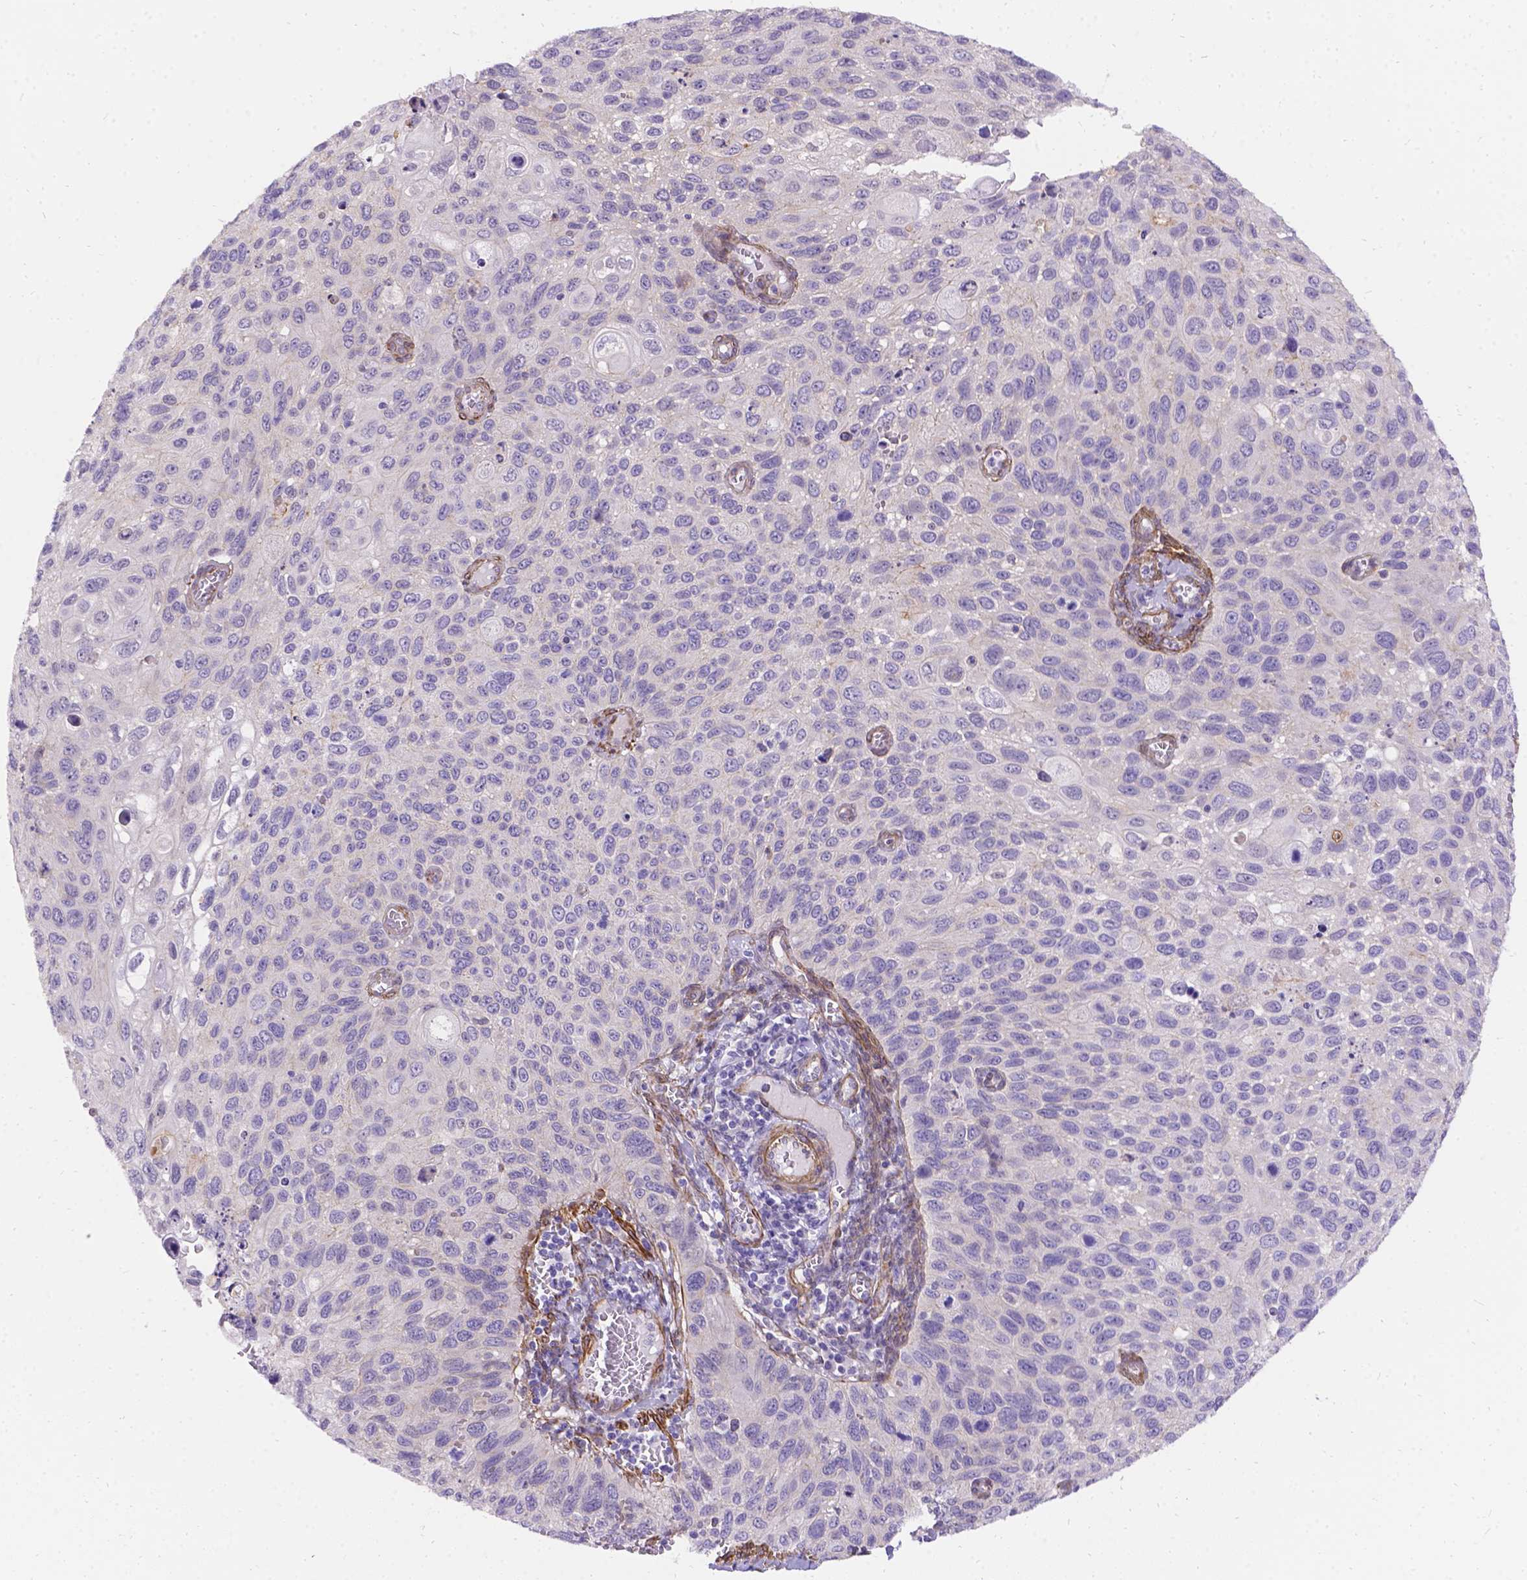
{"staining": {"intensity": "negative", "quantity": "none", "location": "none"}, "tissue": "cervical cancer", "cell_type": "Tumor cells", "image_type": "cancer", "snomed": [{"axis": "morphology", "description": "Squamous cell carcinoma, NOS"}, {"axis": "topography", "description": "Cervix"}], "caption": "Tumor cells are negative for brown protein staining in cervical cancer. Nuclei are stained in blue.", "gene": "PALS1", "patient": {"sex": "female", "age": 70}}